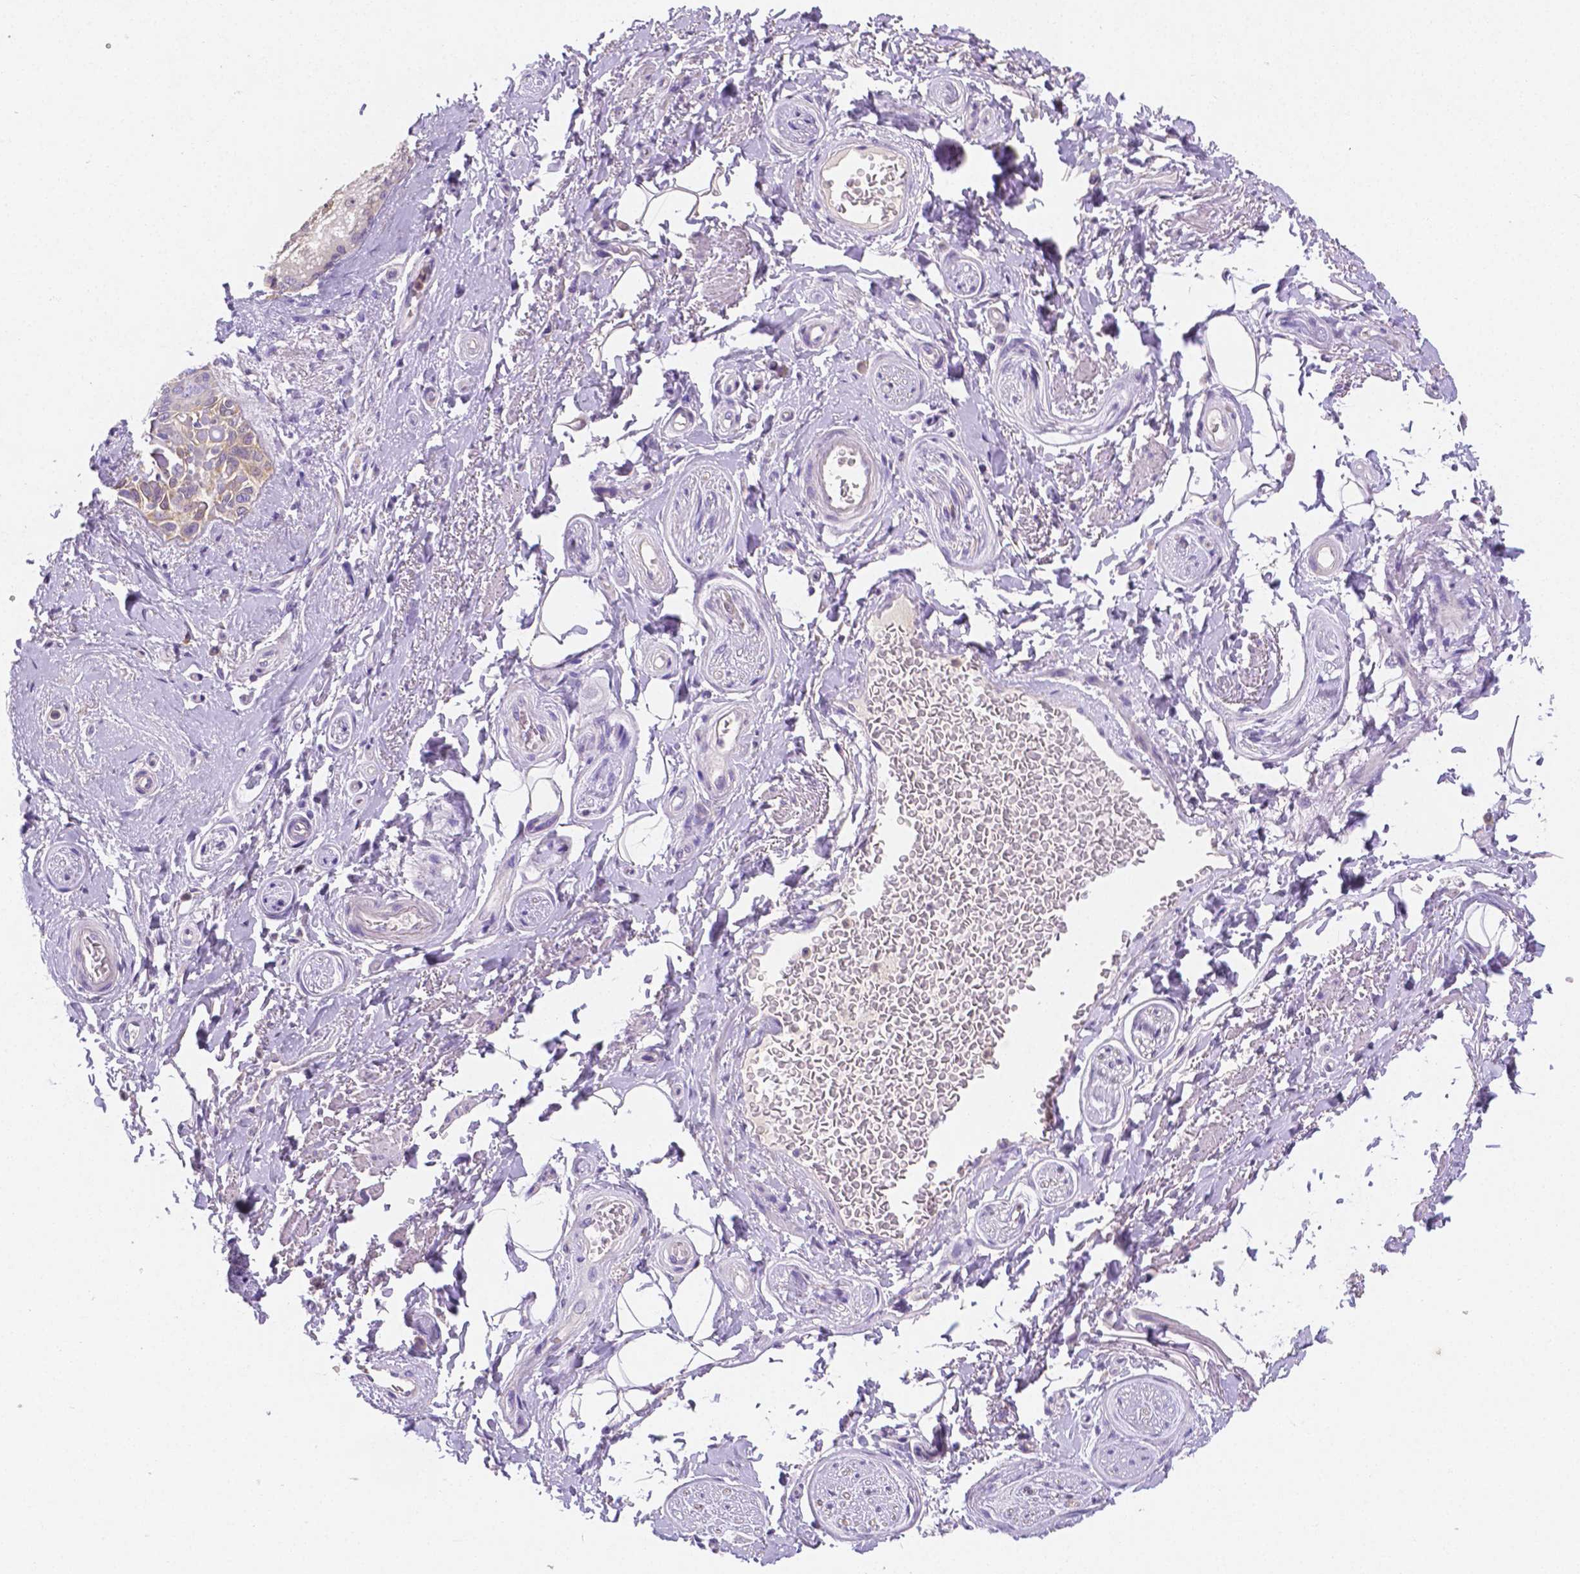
{"staining": {"intensity": "negative", "quantity": "none", "location": "none"}, "tissue": "adipose tissue", "cell_type": "Adipocytes", "image_type": "normal", "snomed": [{"axis": "morphology", "description": "Normal tissue, NOS"}, {"axis": "topography", "description": "Peripheral nerve tissue"}], "caption": "Adipocytes are negative for brown protein staining in unremarkable adipose tissue. The staining is performed using DAB (3,3'-diaminobenzidine) brown chromogen with nuclei counter-stained in using hematoxylin.", "gene": "NXPH2", "patient": {"sex": "male", "age": 51}}